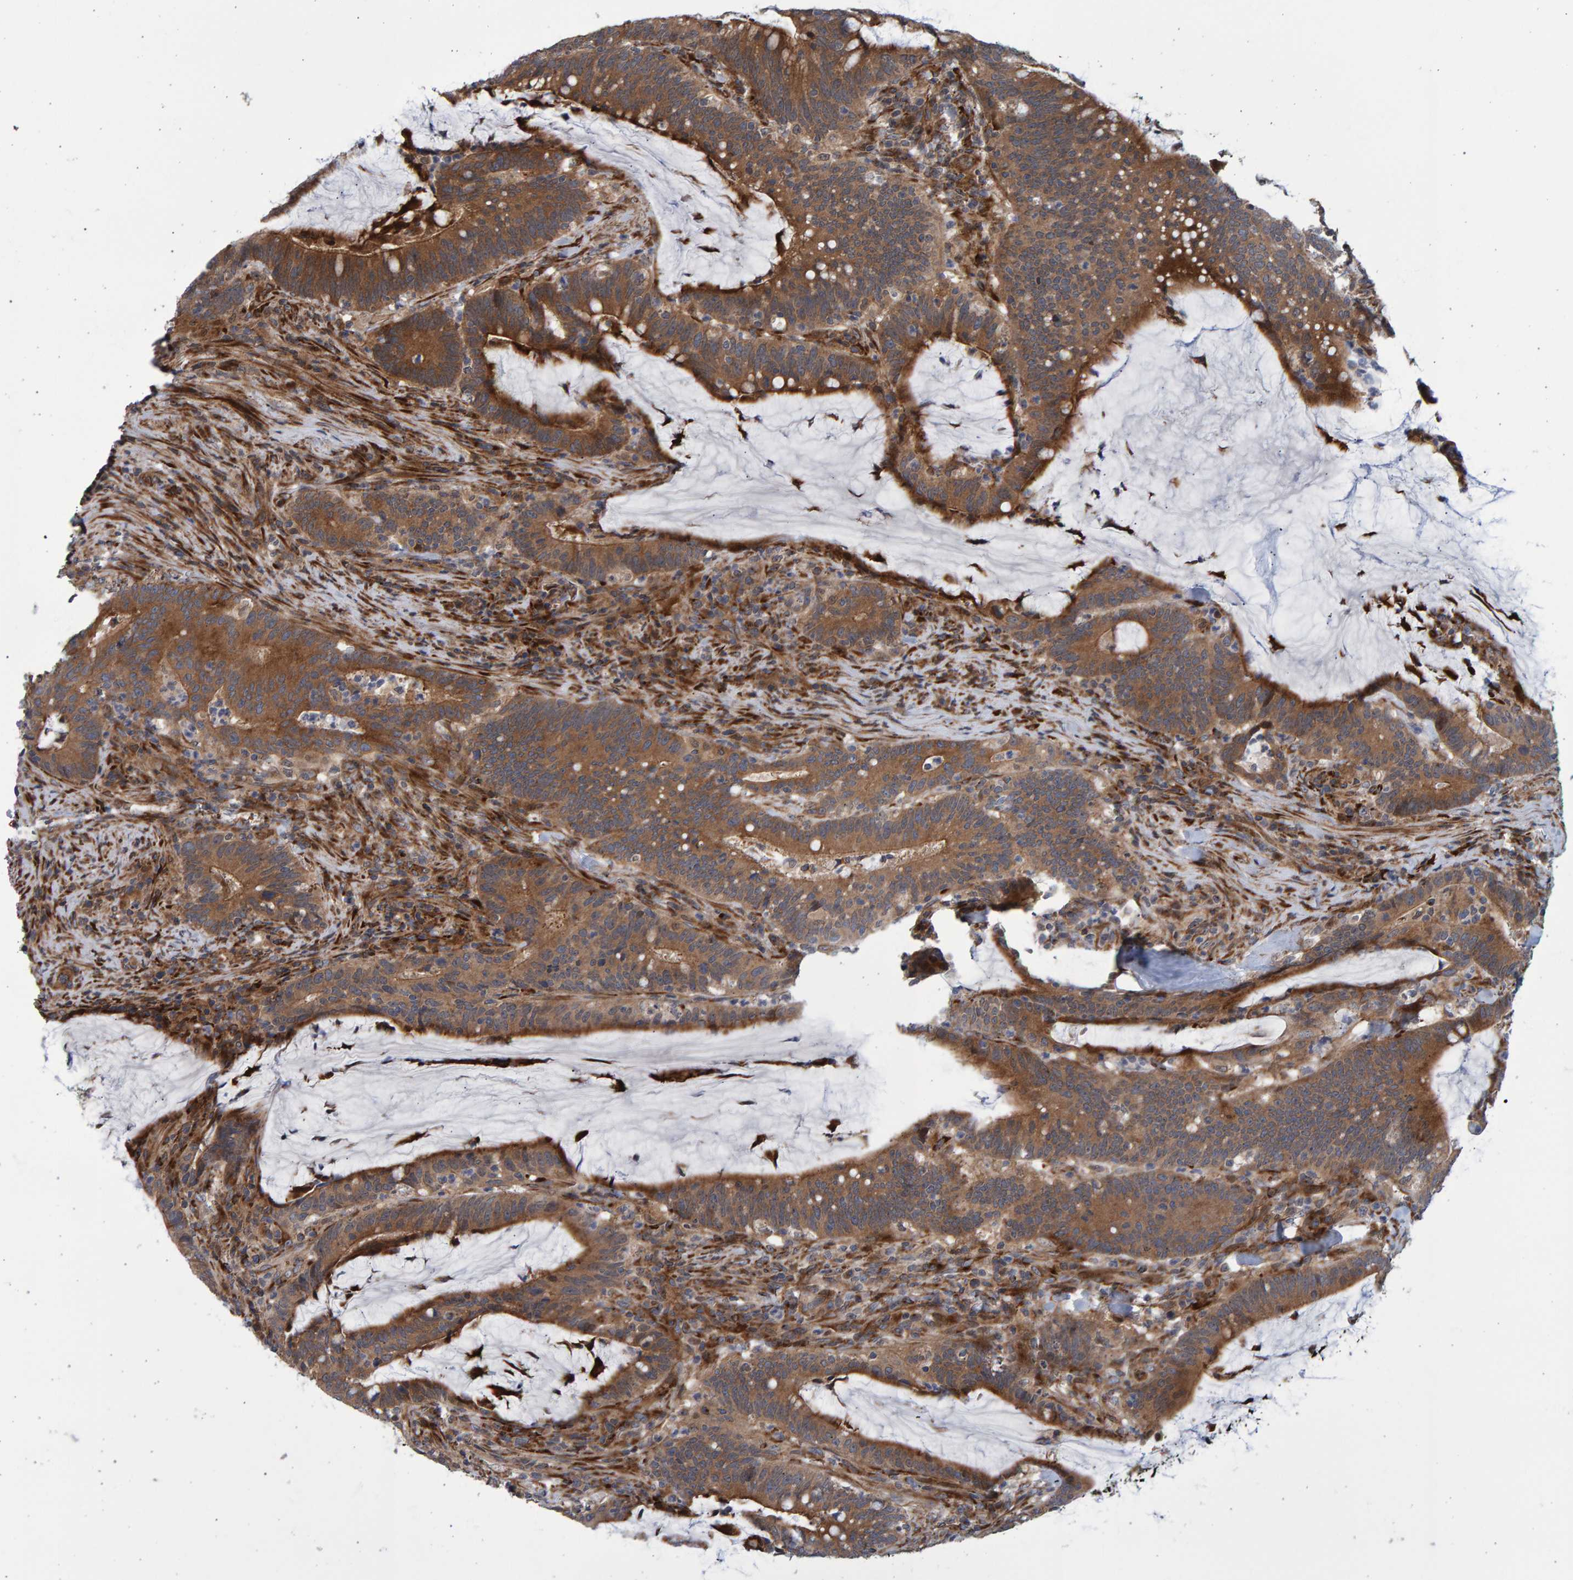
{"staining": {"intensity": "moderate", "quantity": ">75%", "location": "cytoplasmic/membranous"}, "tissue": "colorectal cancer", "cell_type": "Tumor cells", "image_type": "cancer", "snomed": [{"axis": "morphology", "description": "Adenocarcinoma, NOS"}, {"axis": "topography", "description": "Colon"}], "caption": "Tumor cells demonstrate moderate cytoplasmic/membranous expression in approximately >75% of cells in colorectal adenocarcinoma.", "gene": "LRBA", "patient": {"sex": "female", "age": 66}}